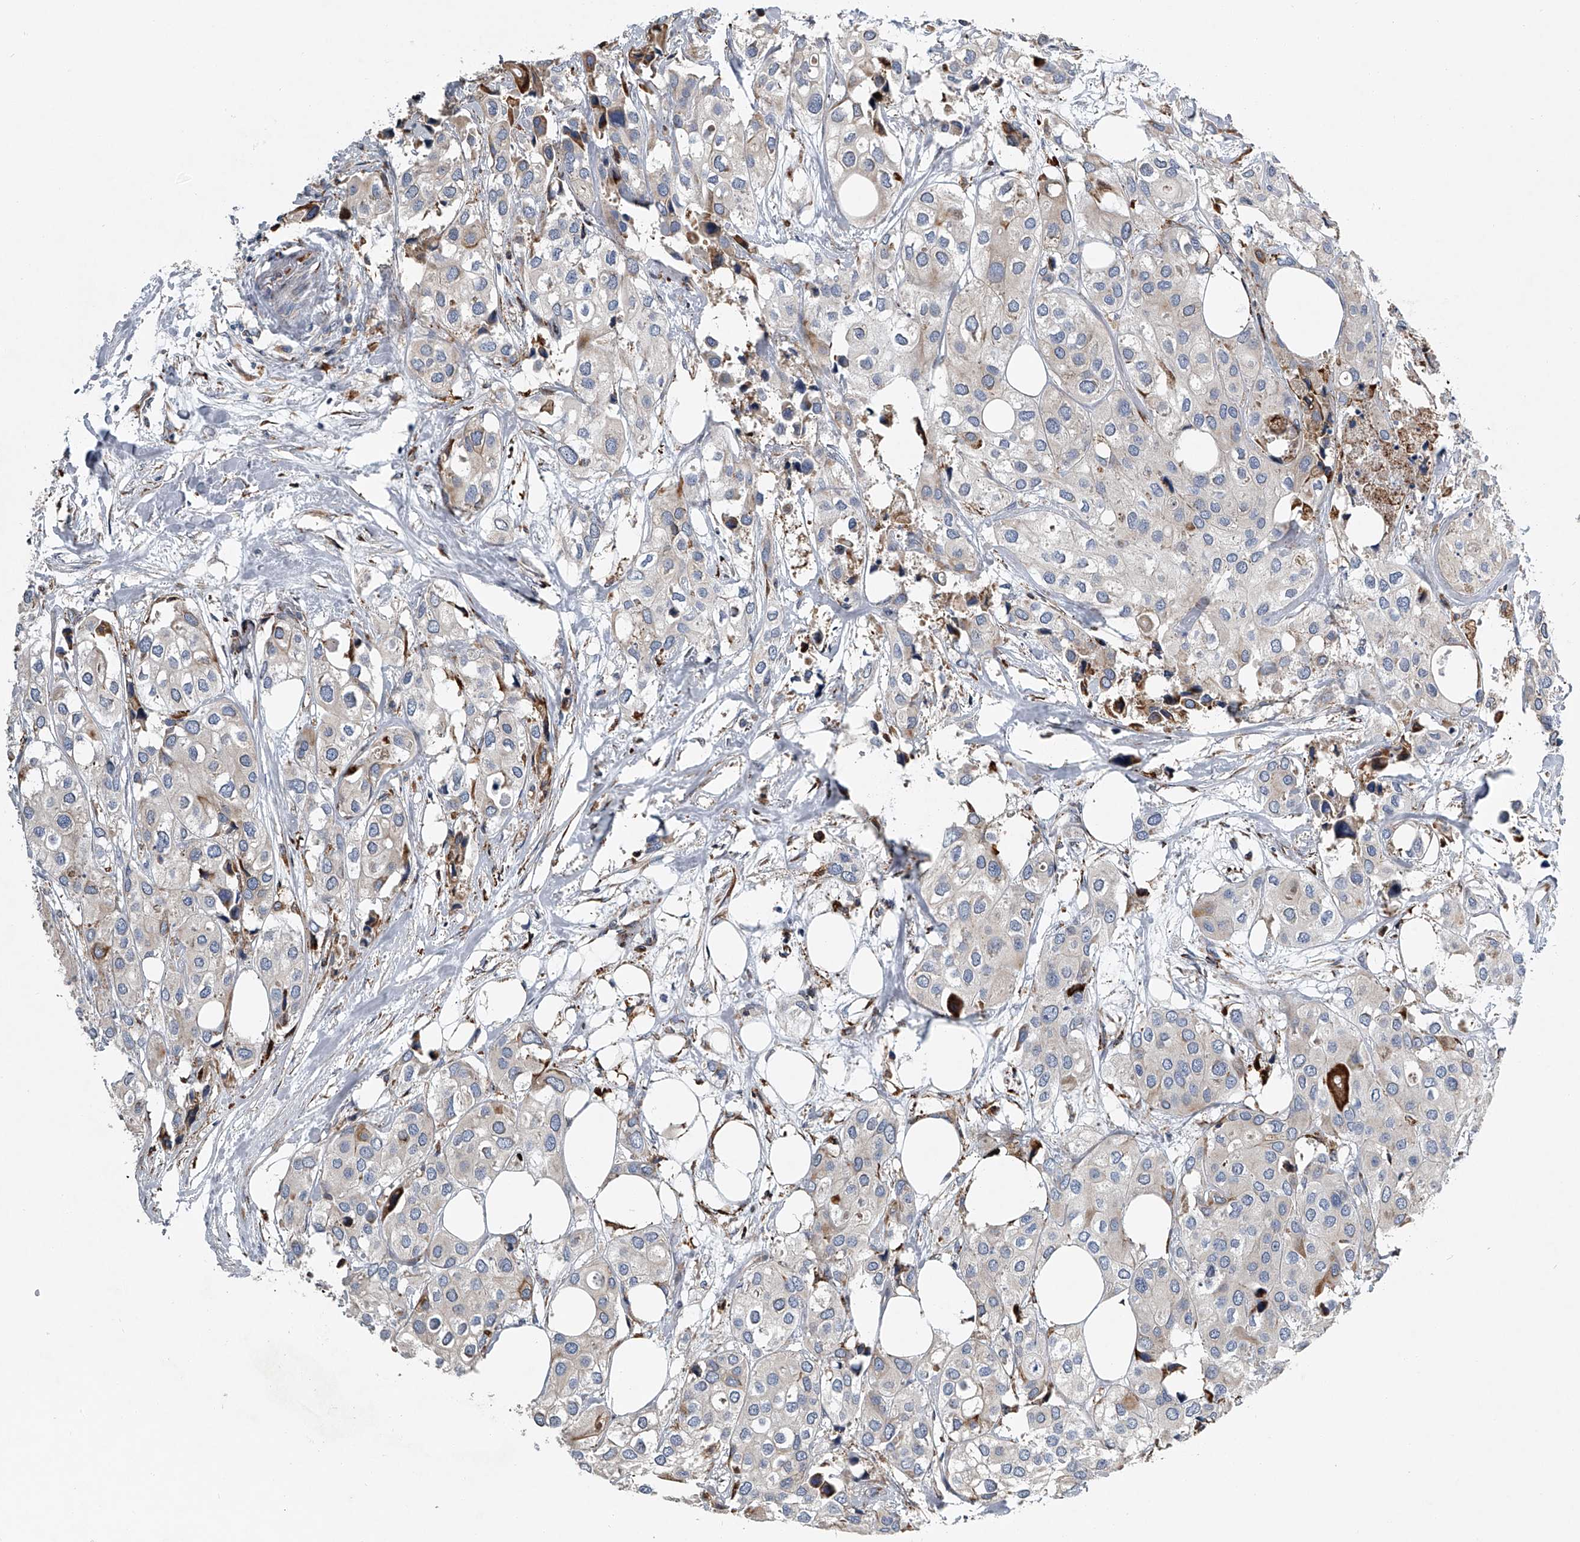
{"staining": {"intensity": "negative", "quantity": "none", "location": "none"}, "tissue": "urothelial cancer", "cell_type": "Tumor cells", "image_type": "cancer", "snomed": [{"axis": "morphology", "description": "Urothelial carcinoma, High grade"}, {"axis": "topography", "description": "Urinary bladder"}], "caption": "Tumor cells show no significant protein expression in urothelial cancer.", "gene": "TMEM63C", "patient": {"sex": "male", "age": 64}}